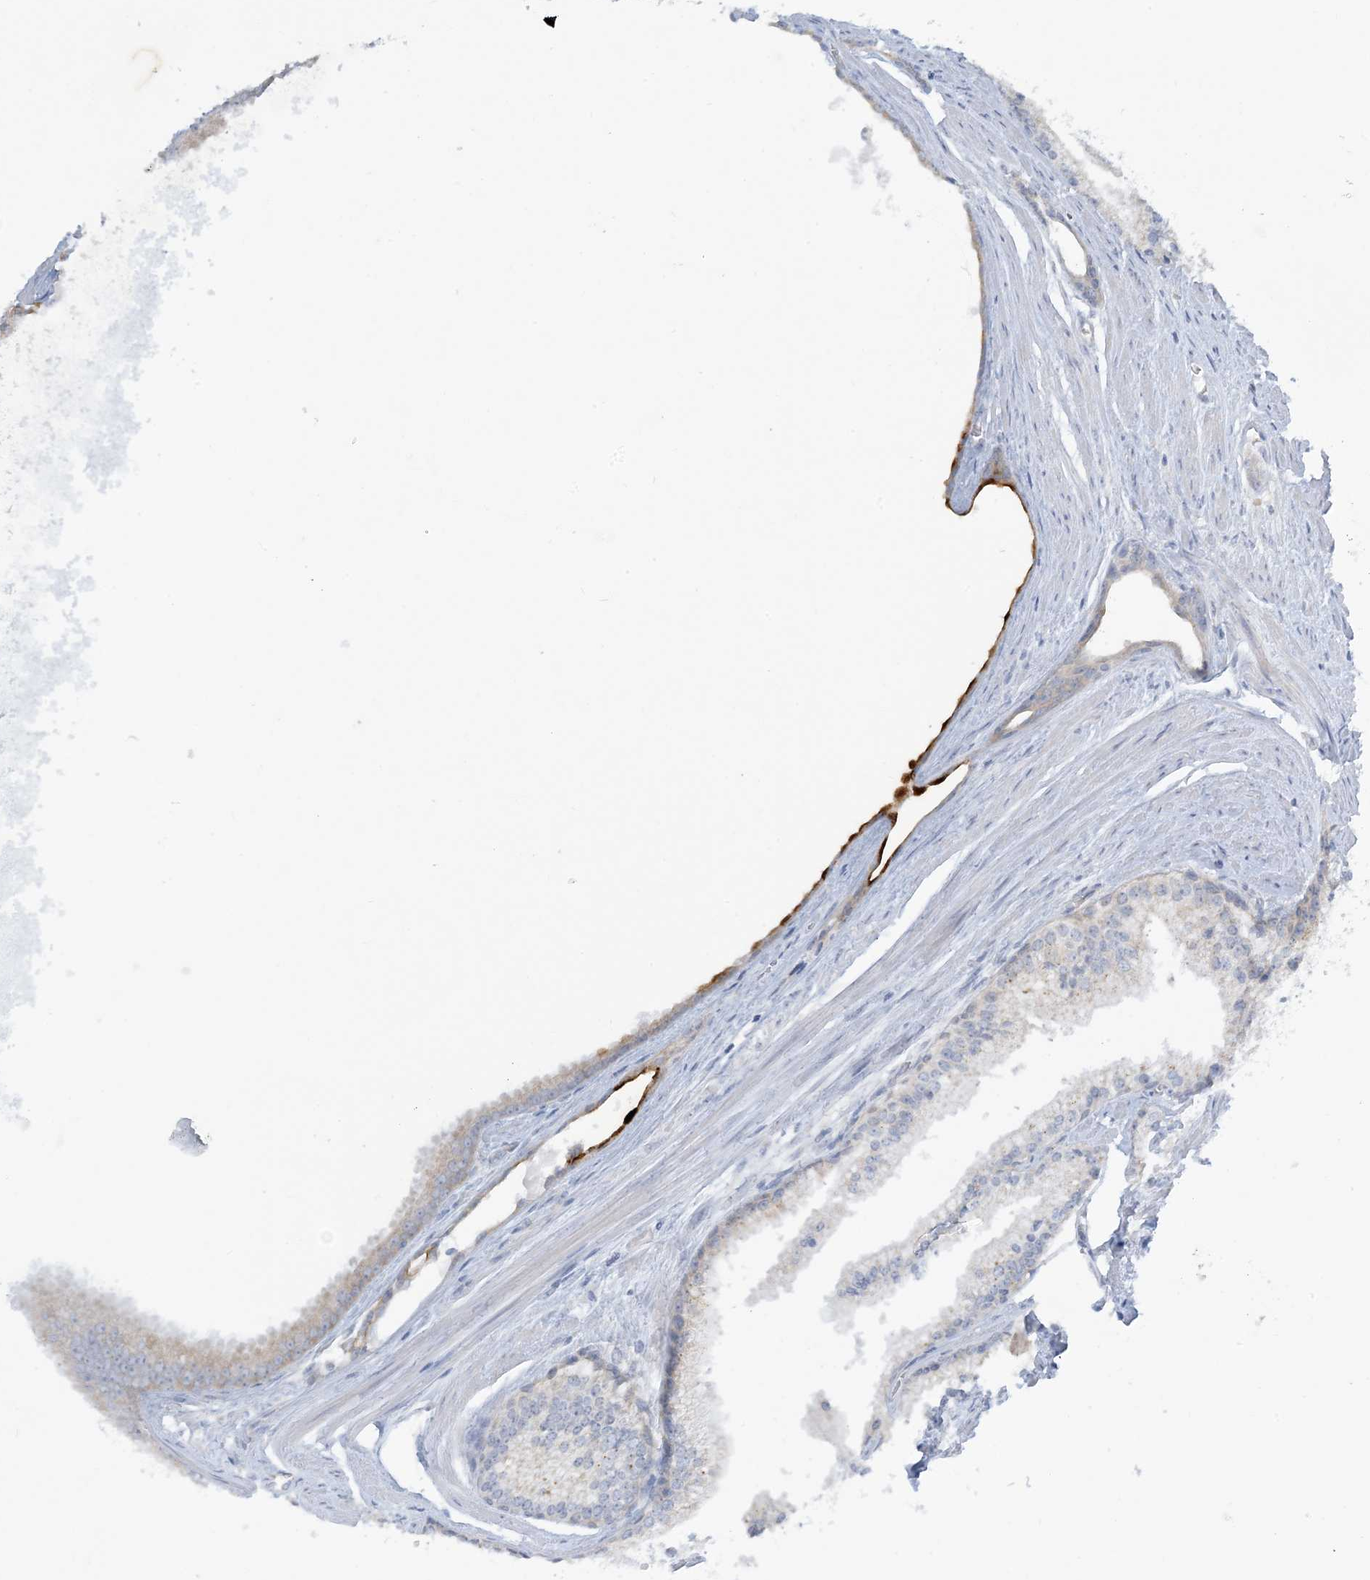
{"staining": {"intensity": "negative", "quantity": "none", "location": "none"}, "tissue": "prostate cancer", "cell_type": "Tumor cells", "image_type": "cancer", "snomed": [{"axis": "morphology", "description": "Adenocarcinoma, Low grade"}, {"axis": "topography", "description": "Prostate"}], "caption": "Prostate cancer was stained to show a protein in brown. There is no significant expression in tumor cells.", "gene": "MRPS18A", "patient": {"sex": "male", "age": 54}}